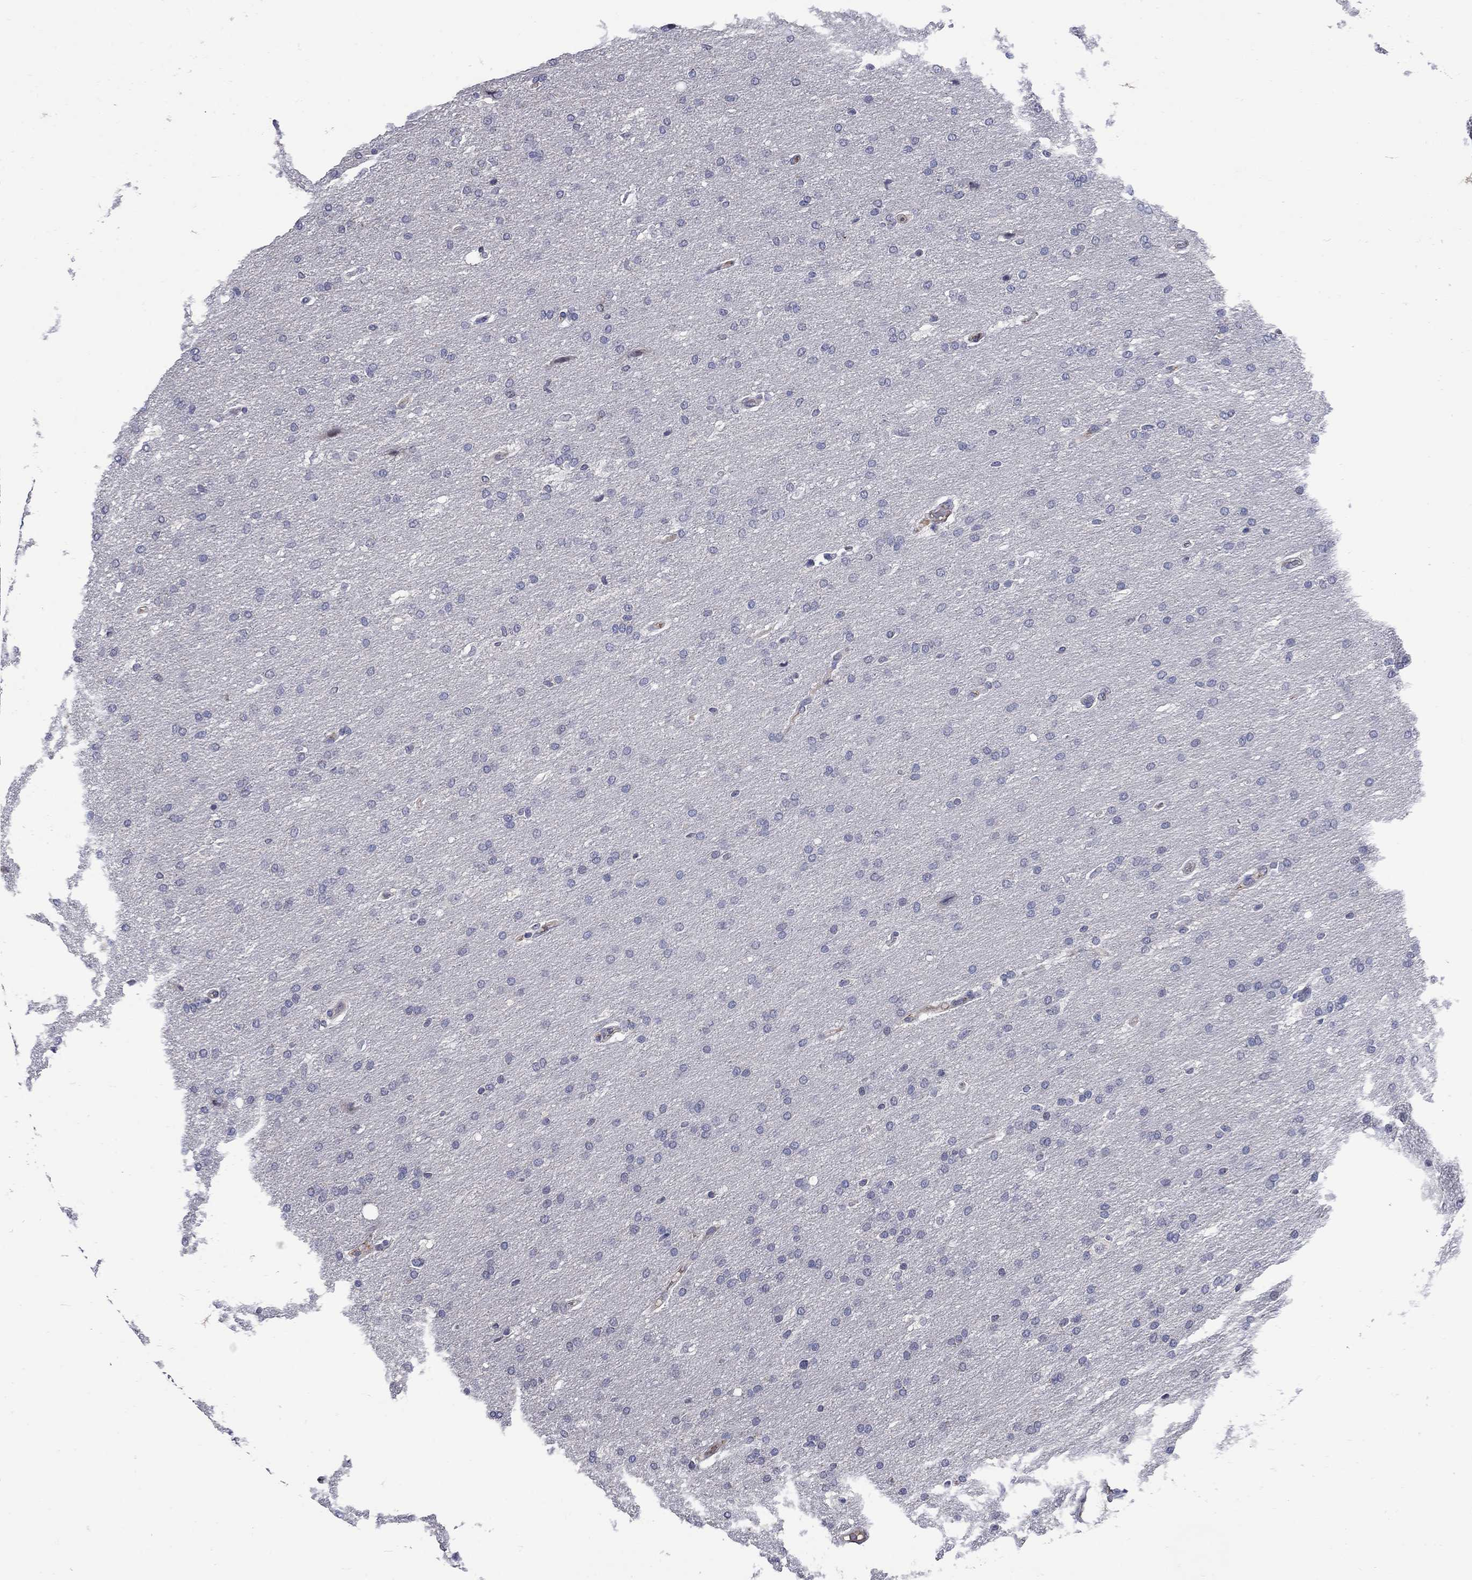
{"staining": {"intensity": "negative", "quantity": "none", "location": "none"}, "tissue": "glioma", "cell_type": "Tumor cells", "image_type": "cancer", "snomed": [{"axis": "morphology", "description": "Glioma, malignant, Low grade"}, {"axis": "topography", "description": "Brain"}], "caption": "Immunohistochemistry (IHC) photomicrograph of neoplastic tissue: glioma stained with DAB (3,3'-diaminobenzidine) exhibits no significant protein positivity in tumor cells.", "gene": "CETN1", "patient": {"sex": "female", "age": 37}}